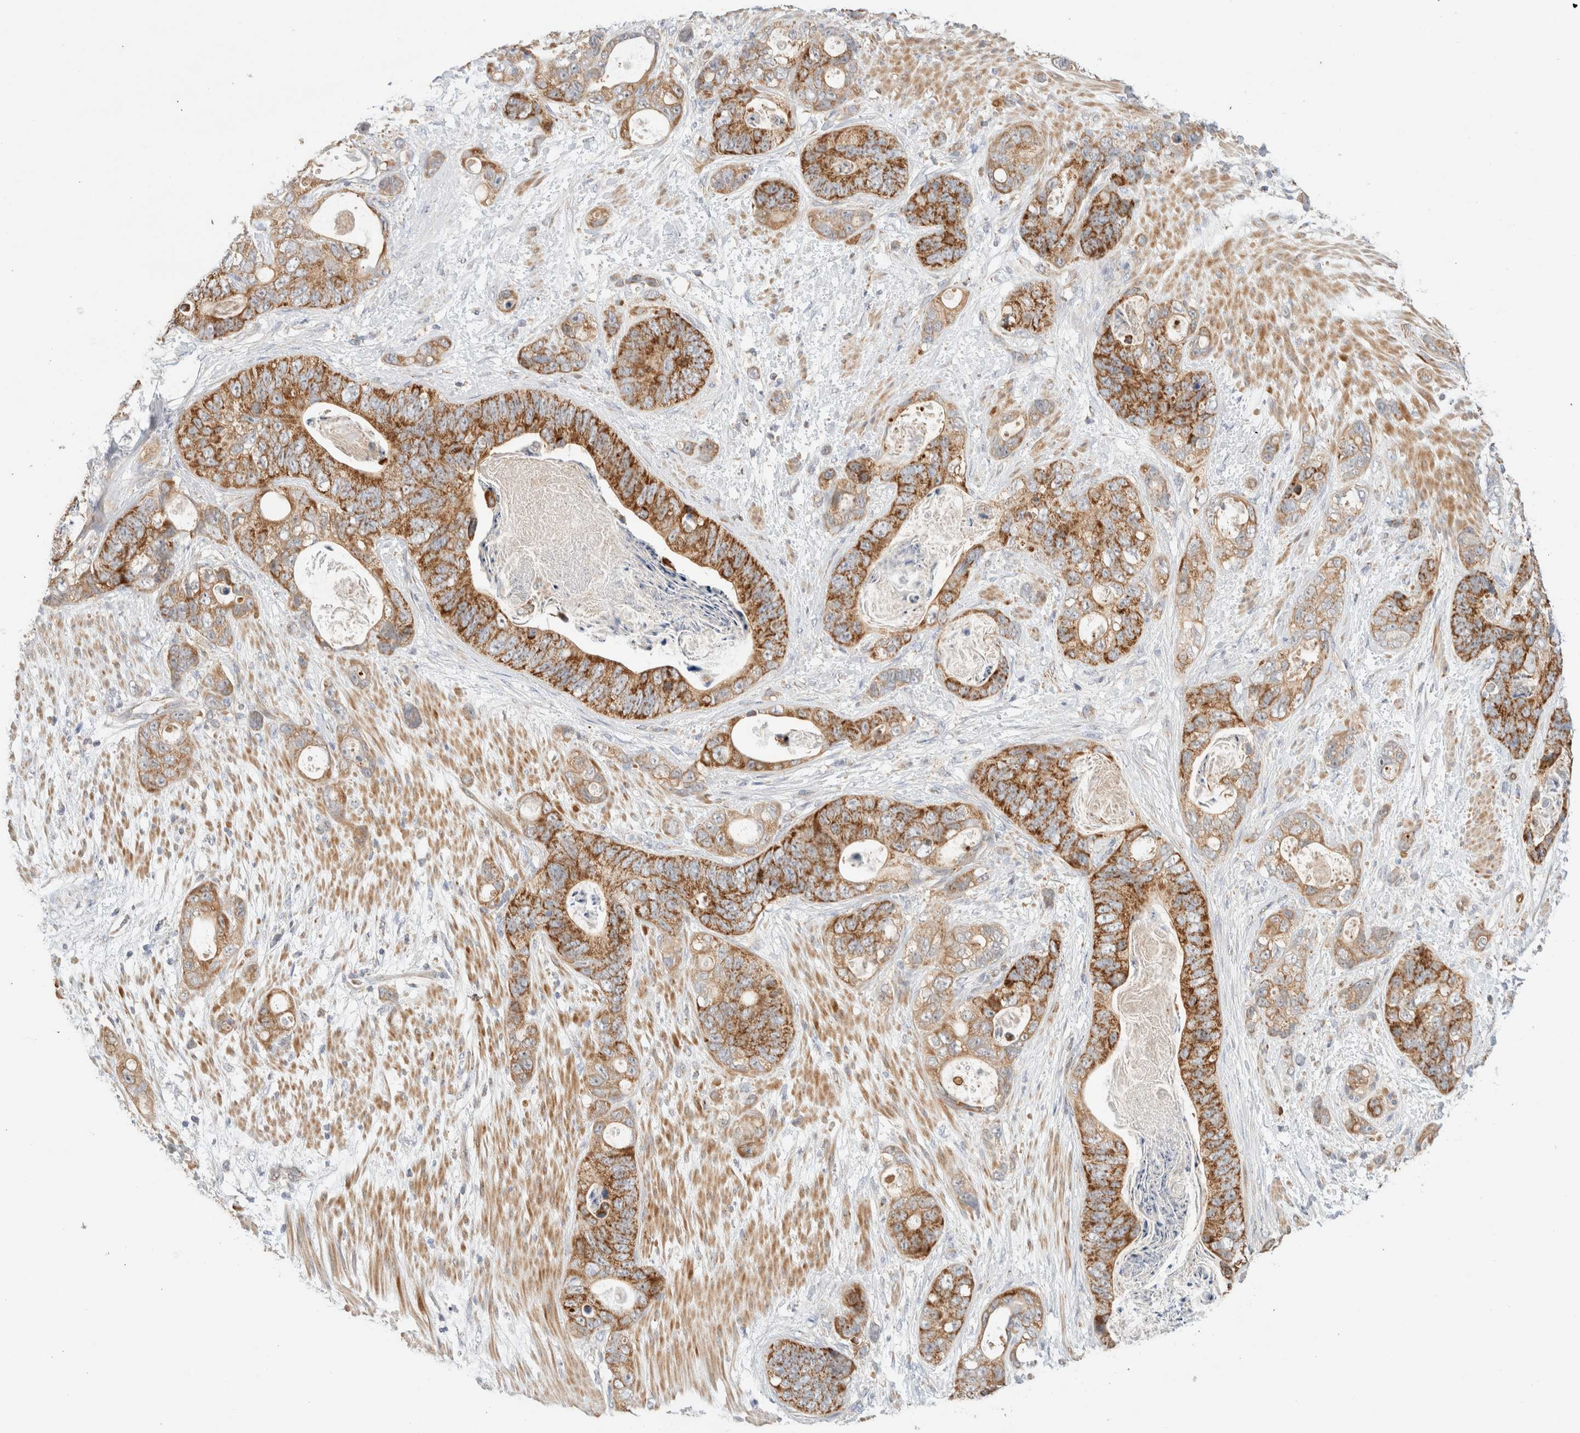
{"staining": {"intensity": "strong", "quantity": ">75%", "location": "cytoplasmic/membranous"}, "tissue": "stomach cancer", "cell_type": "Tumor cells", "image_type": "cancer", "snomed": [{"axis": "morphology", "description": "Normal tissue, NOS"}, {"axis": "morphology", "description": "Adenocarcinoma, NOS"}, {"axis": "topography", "description": "Stomach"}], "caption": "Immunohistochemistry (IHC) staining of stomach cancer, which demonstrates high levels of strong cytoplasmic/membranous staining in approximately >75% of tumor cells indicating strong cytoplasmic/membranous protein expression. The staining was performed using DAB (3,3'-diaminobenzidine) (brown) for protein detection and nuclei were counterstained in hematoxylin (blue).", "gene": "MRM3", "patient": {"sex": "female", "age": 89}}